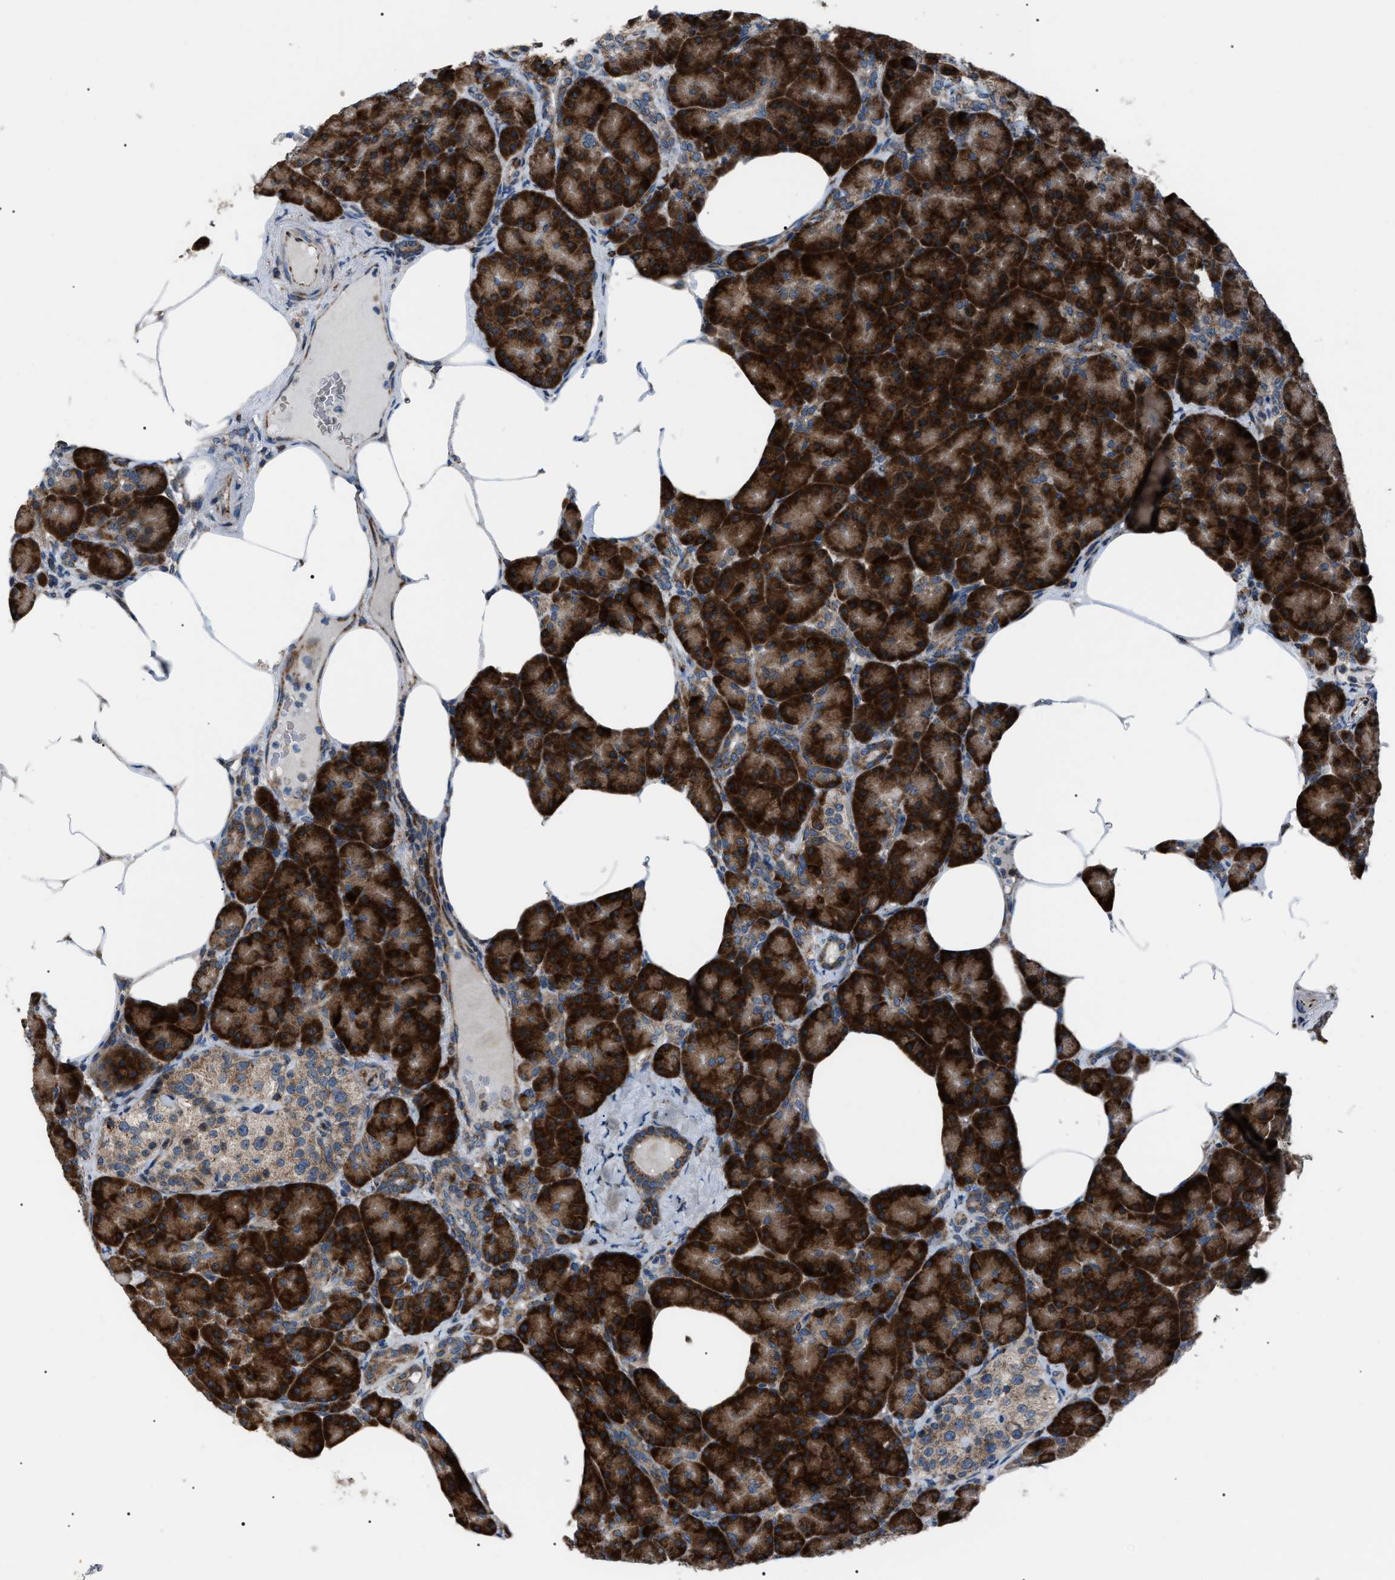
{"staining": {"intensity": "strong", "quantity": ">75%", "location": "cytoplasmic/membranous"}, "tissue": "pancreas", "cell_type": "Exocrine glandular cells", "image_type": "normal", "snomed": [{"axis": "morphology", "description": "Normal tissue, NOS"}, {"axis": "topography", "description": "Pancreas"}], "caption": "Immunohistochemistry (IHC) histopathology image of benign pancreas stained for a protein (brown), which displays high levels of strong cytoplasmic/membranous expression in about >75% of exocrine glandular cells.", "gene": "AGO2", "patient": {"sex": "female", "age": 70}}